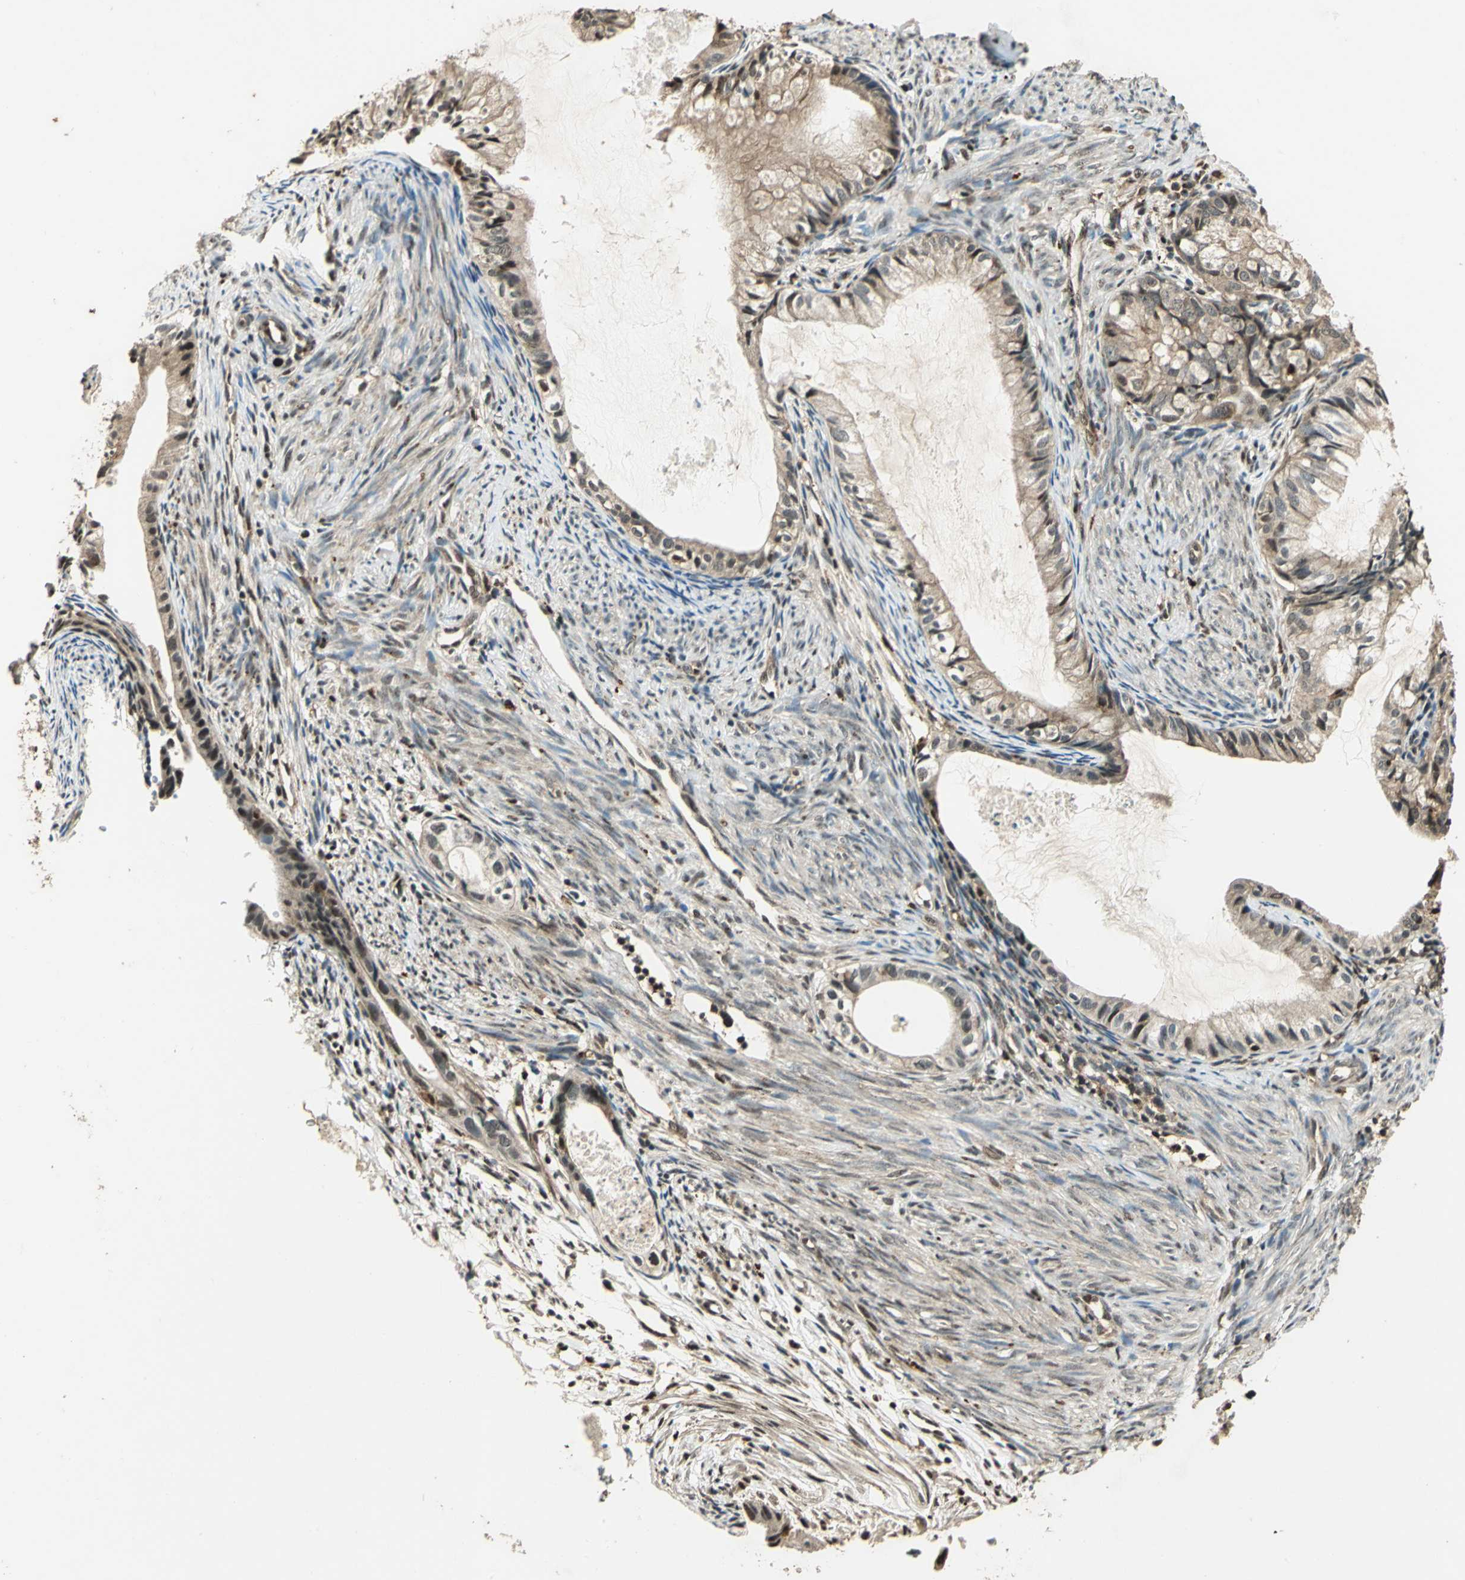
{"staining": {"intensity": "moderate", "quantity": ">75%", "location": "cytoplasmic/membranous,nuclear"}, "tissue": "cervical cancer", "cell_type": "Tumor cells", "image_type": "cancer", "snomed": [{"axis": "morphology", "description": "Normal tissue, NOS"}, {"axis": "morphology", "description": "Adenocarcinoma, NOS"}, {"axis": "topography", "description": "Cervix"}, {"axis": "topography", "description": "Endometrium"}], "caption": "A high-resolution histopathology image shows immunohistochemistry (IHC) staining of cervical cancer (adenocarcinoma), which reveals moderate cytoplasmic/membranous and nuclear expression in approximately >75% of tumor cells. The staining was performed using DAB (3,3'-diaminobenzidine) to visualize the protein expression in brown, while the nuclei were stained in blue with hematoxylin (Magnification: 20x).", "gene": "PPP1R13L", "patient": {"sex": "female", "age": 86}}